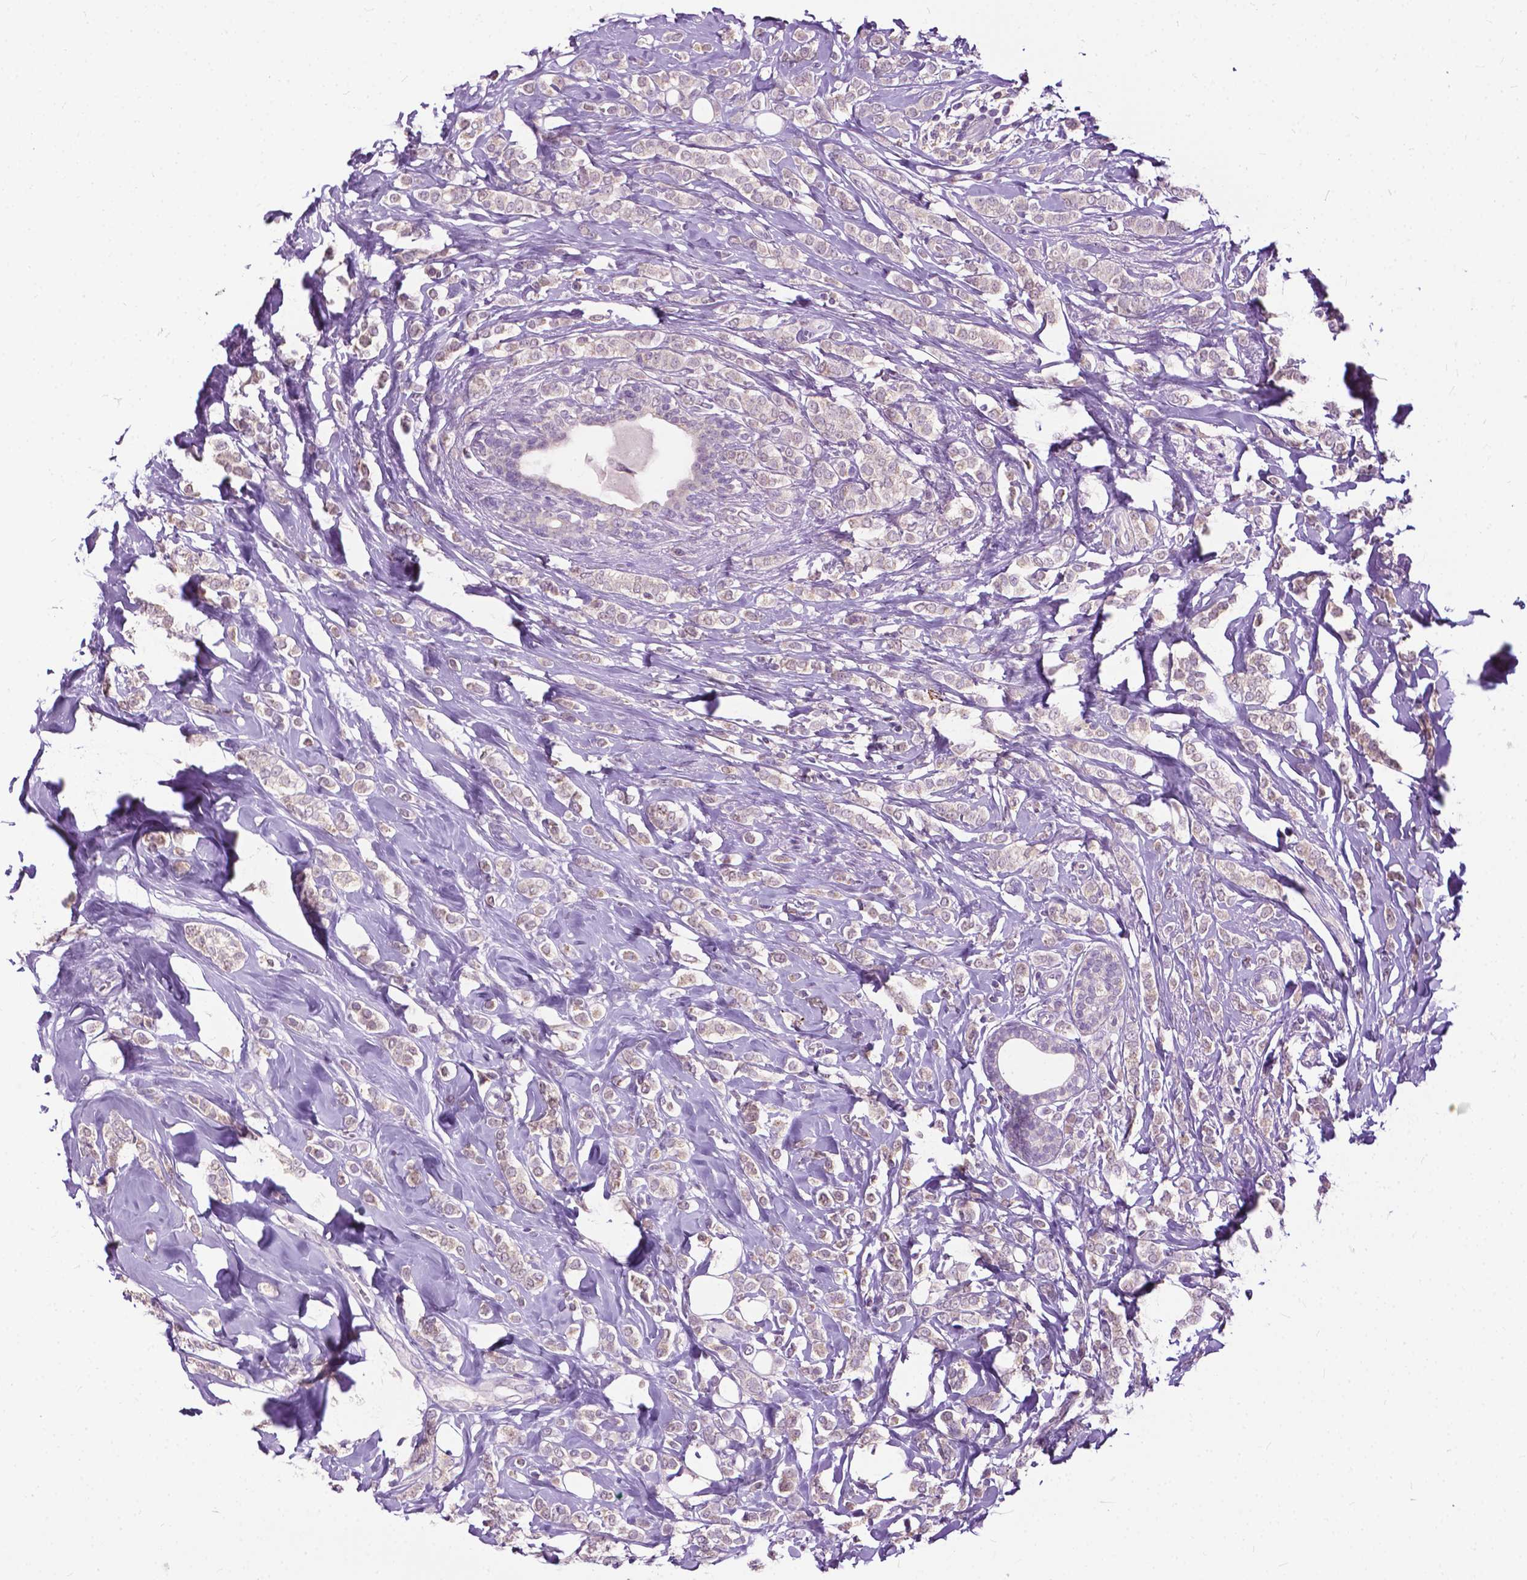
{"staining": {"intensity": "negative", "quantity": "none", "location": "none"}, "tissue": "breast cancer", "cell_type": "Tumor cells", "image_type": "cancer", "snomed": [{"axis": "morphology", "description": "Lobular carcinoma"}, {"axis": "topography", "description": "Breast"}], "caption": "Immunohistochemistry (IHC) photomicrograph of human breast cancer stained for a protein (brown), which reveals no expression in tumor cells.", "gene": "TTC9B", "patient": {"sex": "female", "age": 49}}